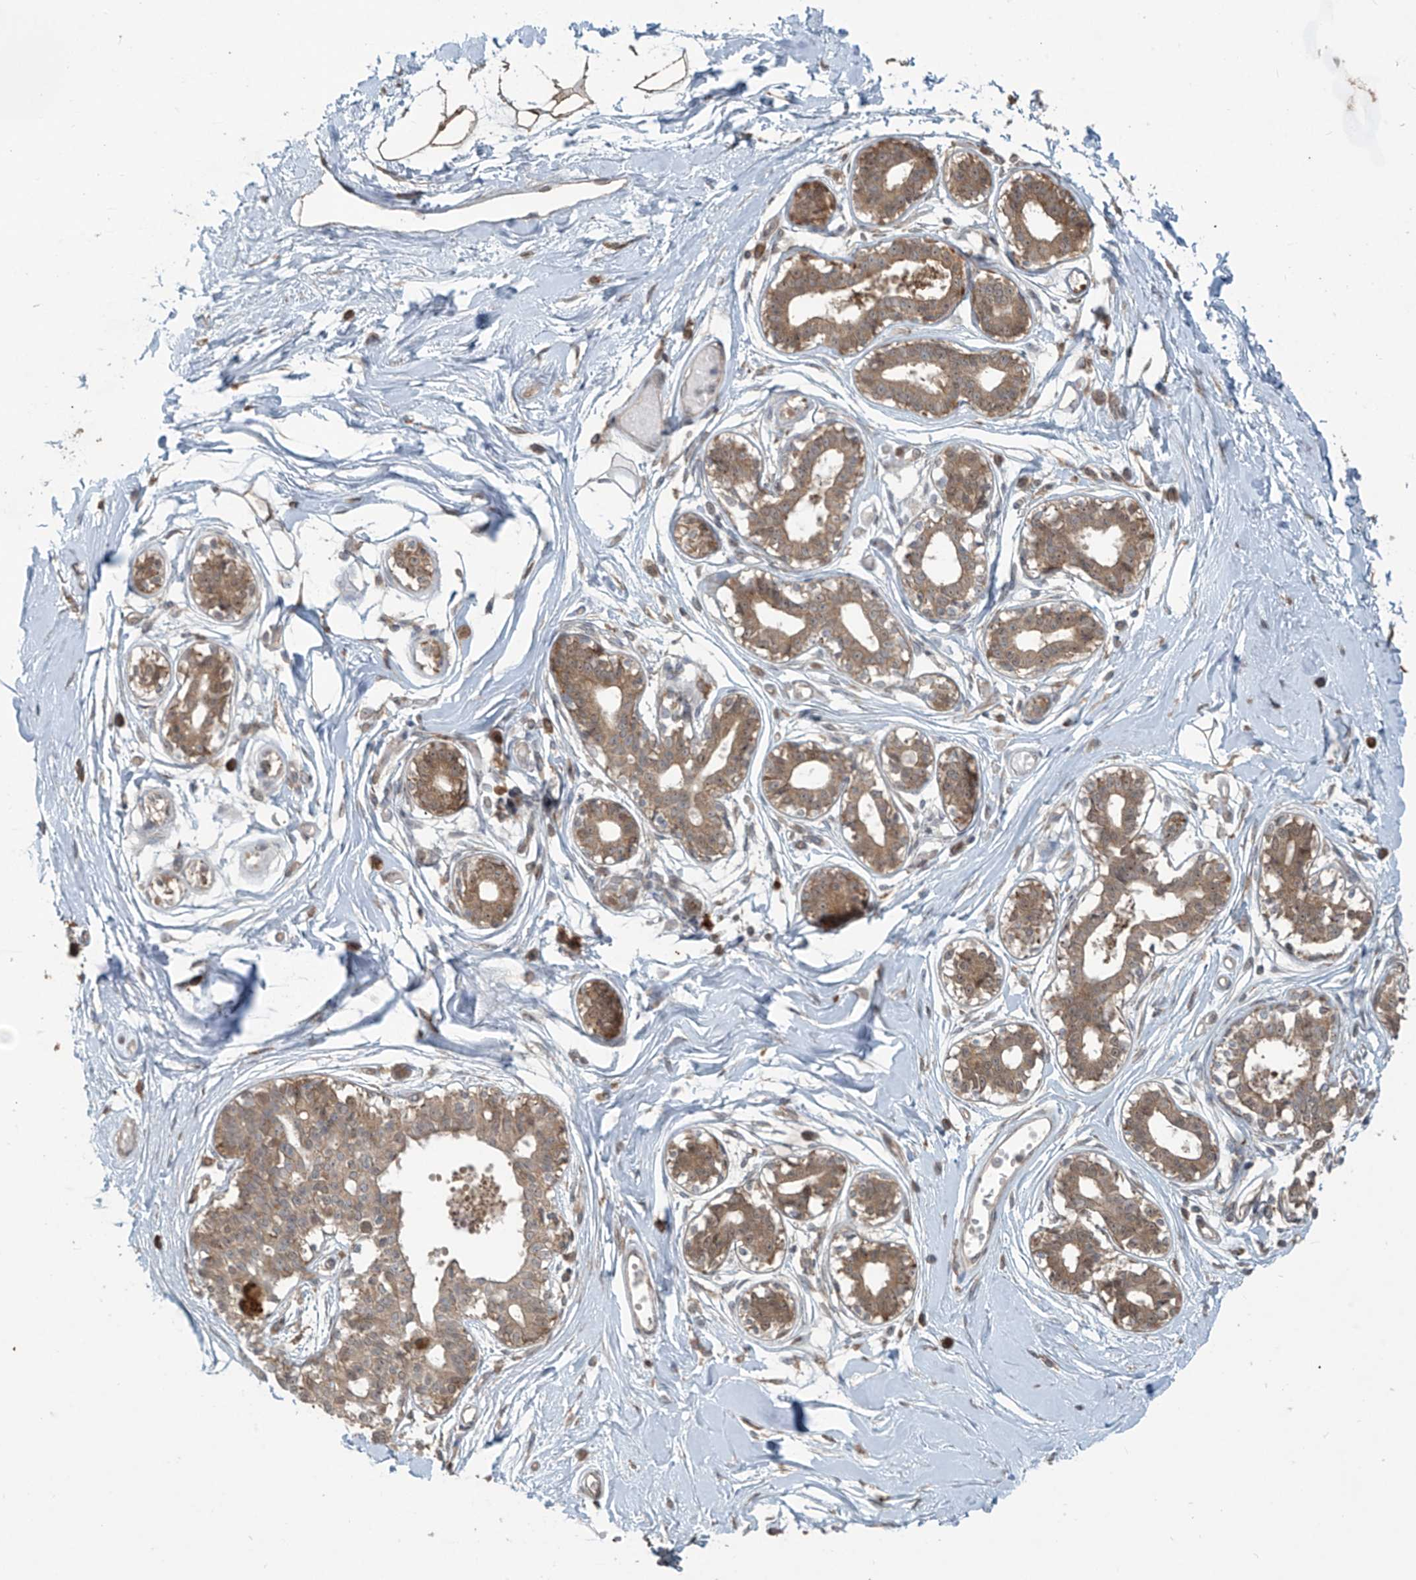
{"staining": {"intensity": "moderate", "quantity": ">75%", "location": "cytoplasmic/membranous"}, "tissue": "breast", "cell_type": "Adipocytes", "image_type": "normal", "snomed": [{"axis": "morphology", "description": "Normal tissue, NOS"}, {"axis": "topography", "description": "Breast"}], "caption": "Protein analysis of unremarkable breast shows moderate cytoplasmic/membranous staining in approximately >75% of adipocytes.", "gene": "KATNIP", "patient": {"sex": "female", "age": 45}}